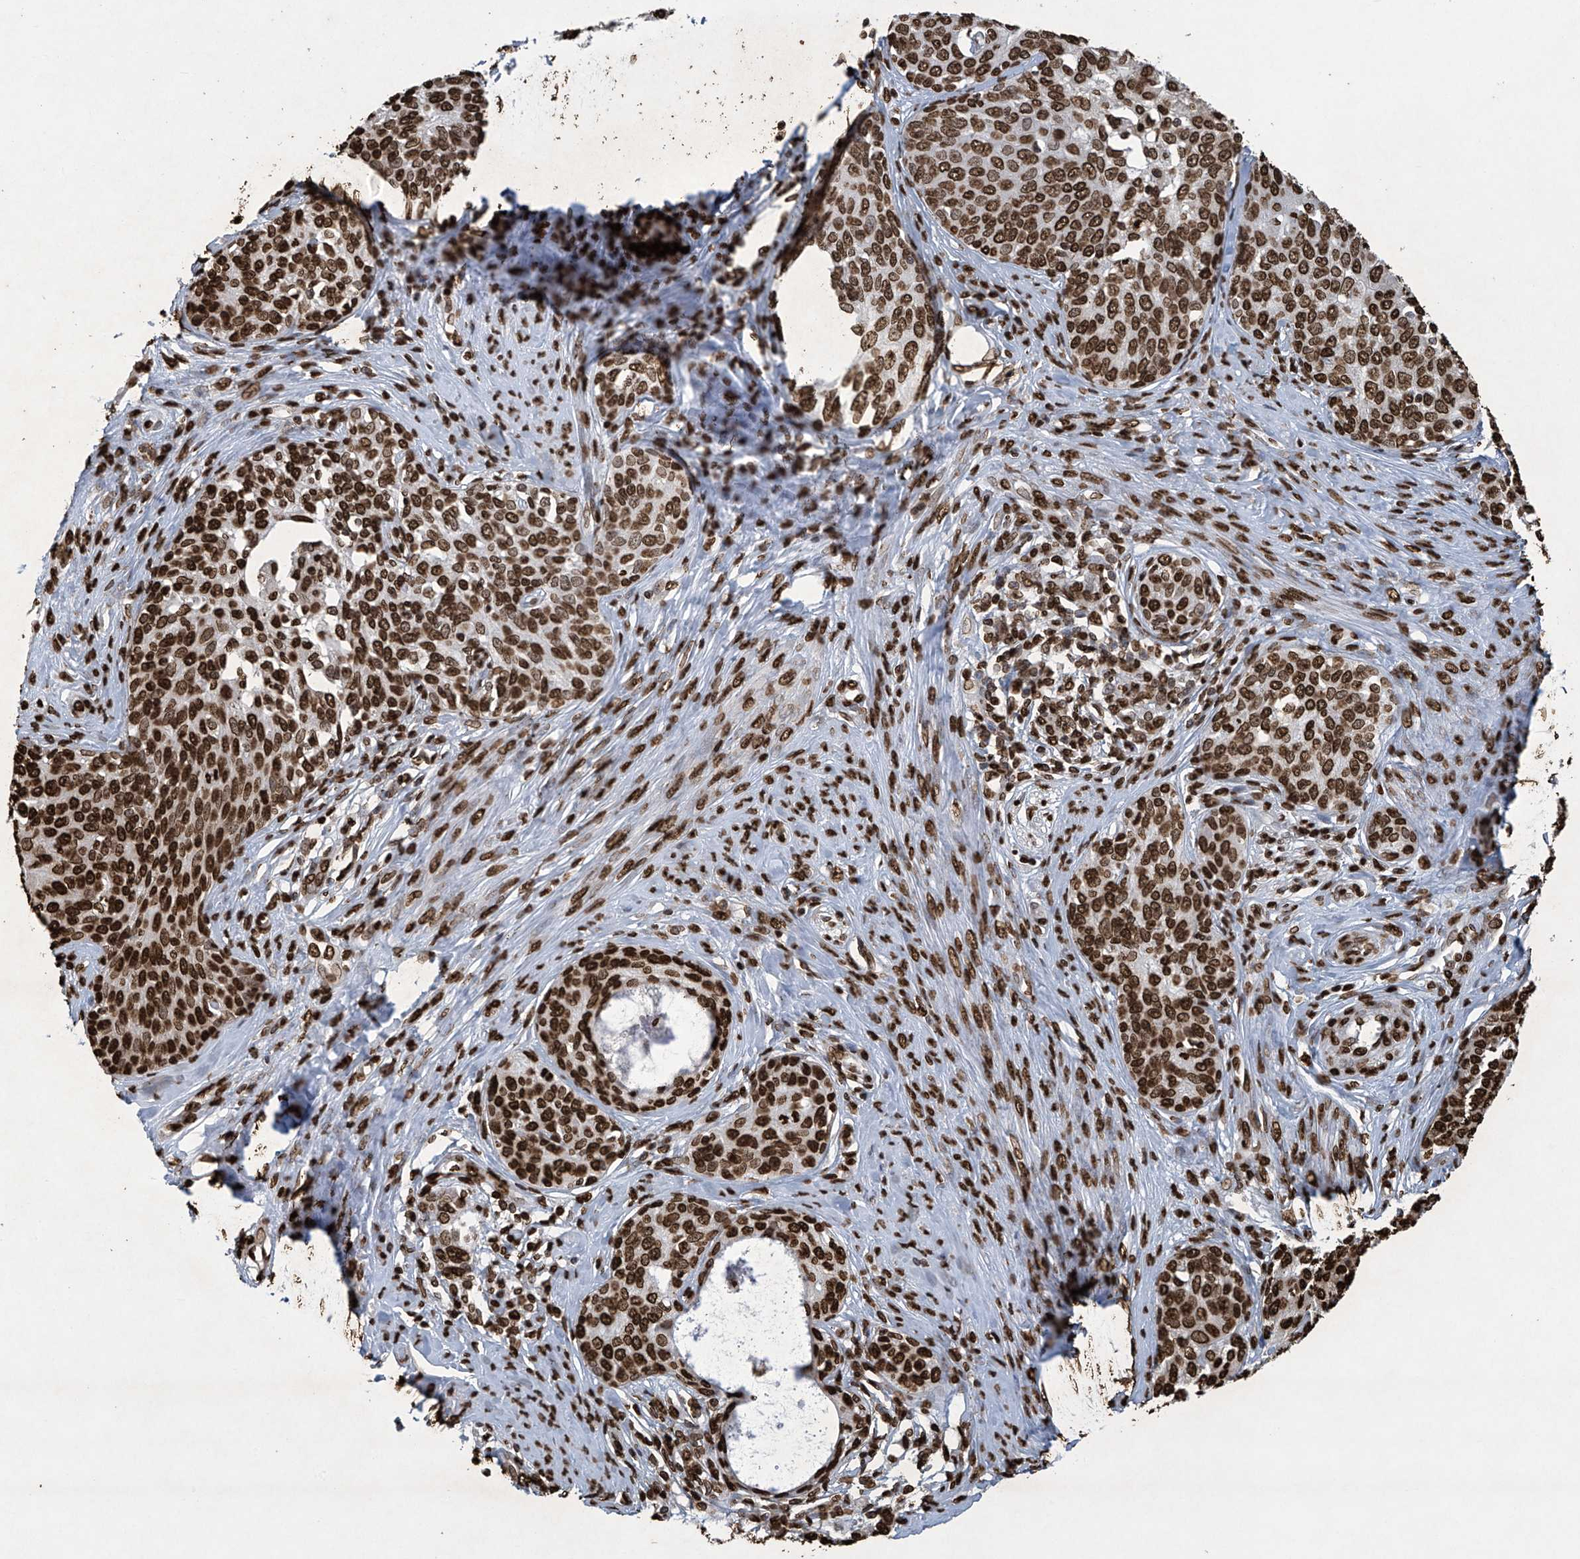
{"staining": {"intensity": "strong", "quantity": ">75%", "location": "nuclear"}, "tissue": "cervical cancer", "cell_type": "Tumor cells", "image_type": "cancer", "snomed": [{"axis": "morphology", "description": "Squamous cell carcinoma, NOS"}, {"axis": "morphology", "description": "Adenocarcinoma, NOS"}, {"axis": "topography", "description": "Cervix"}], "caption": "An immunohistochemistry micrograph of tumor tissue is shown. Protein staining in brown shows strong nuclear positivity in squamous cell carcinoma (cervical) within tumor cells.", "gene": "H3-3A", "patient": {"sex": "female", "age": 52}}